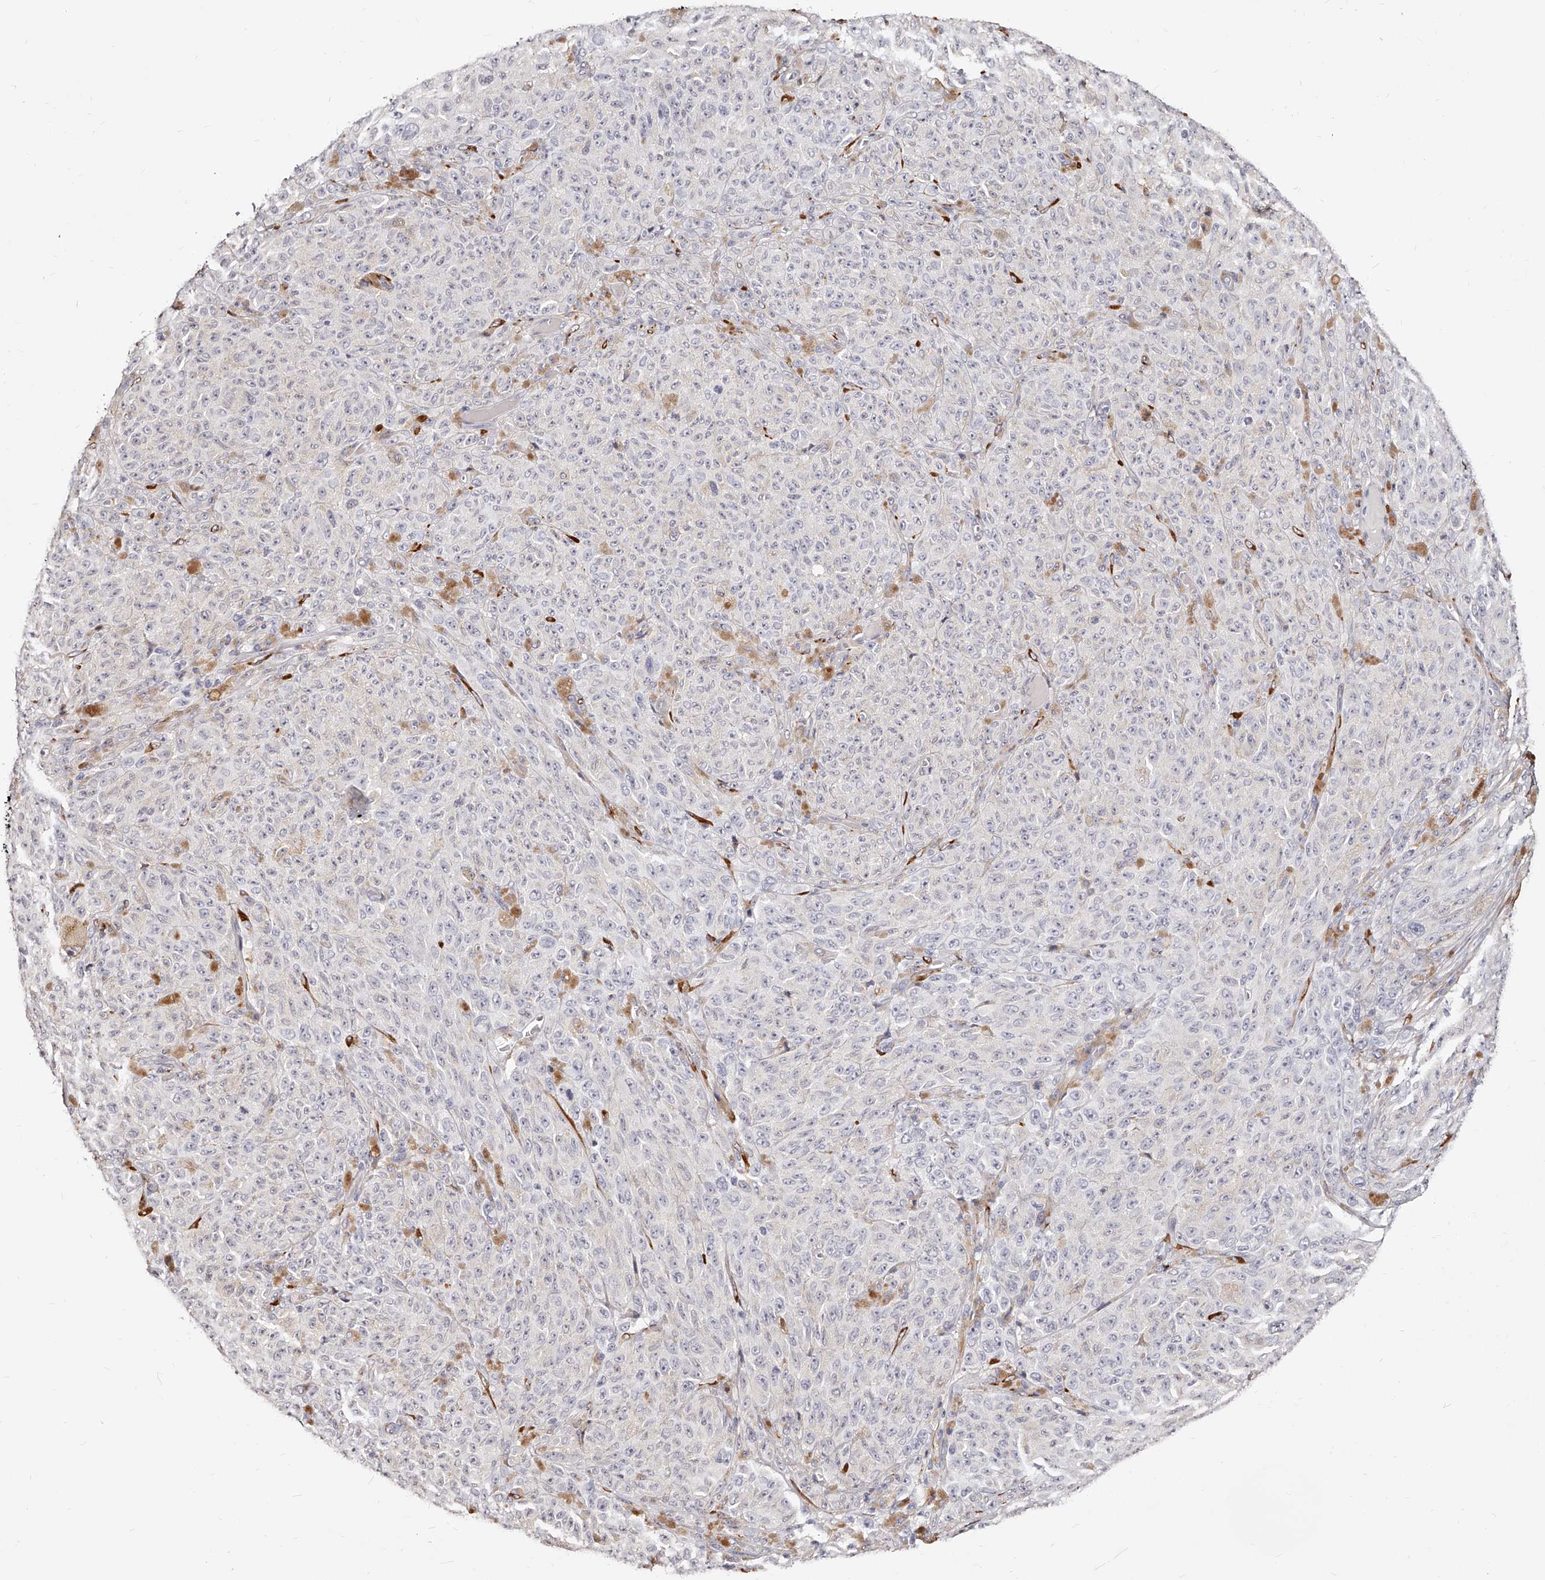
{"staining": {"intensity": "negative", "quantity": "none", "location": "none"}, "tissue": "melanoma", "cell_type": "Tumor cells", "image_type": "cancer", "snomed": [{"axis": "morphology", "description": "Malignant melanoma, NOS"}, {"axis": "topography", "description": "Skin"}], "caption": "Immunohistochemistry image of neoplastic tissue: human melanoma stained with DAB (3,3'-diaminobenzidine) reveals no significant protein staining in tumor cells.", "gene": "CD82", "patient": {"sex": "female", "age": 82}}